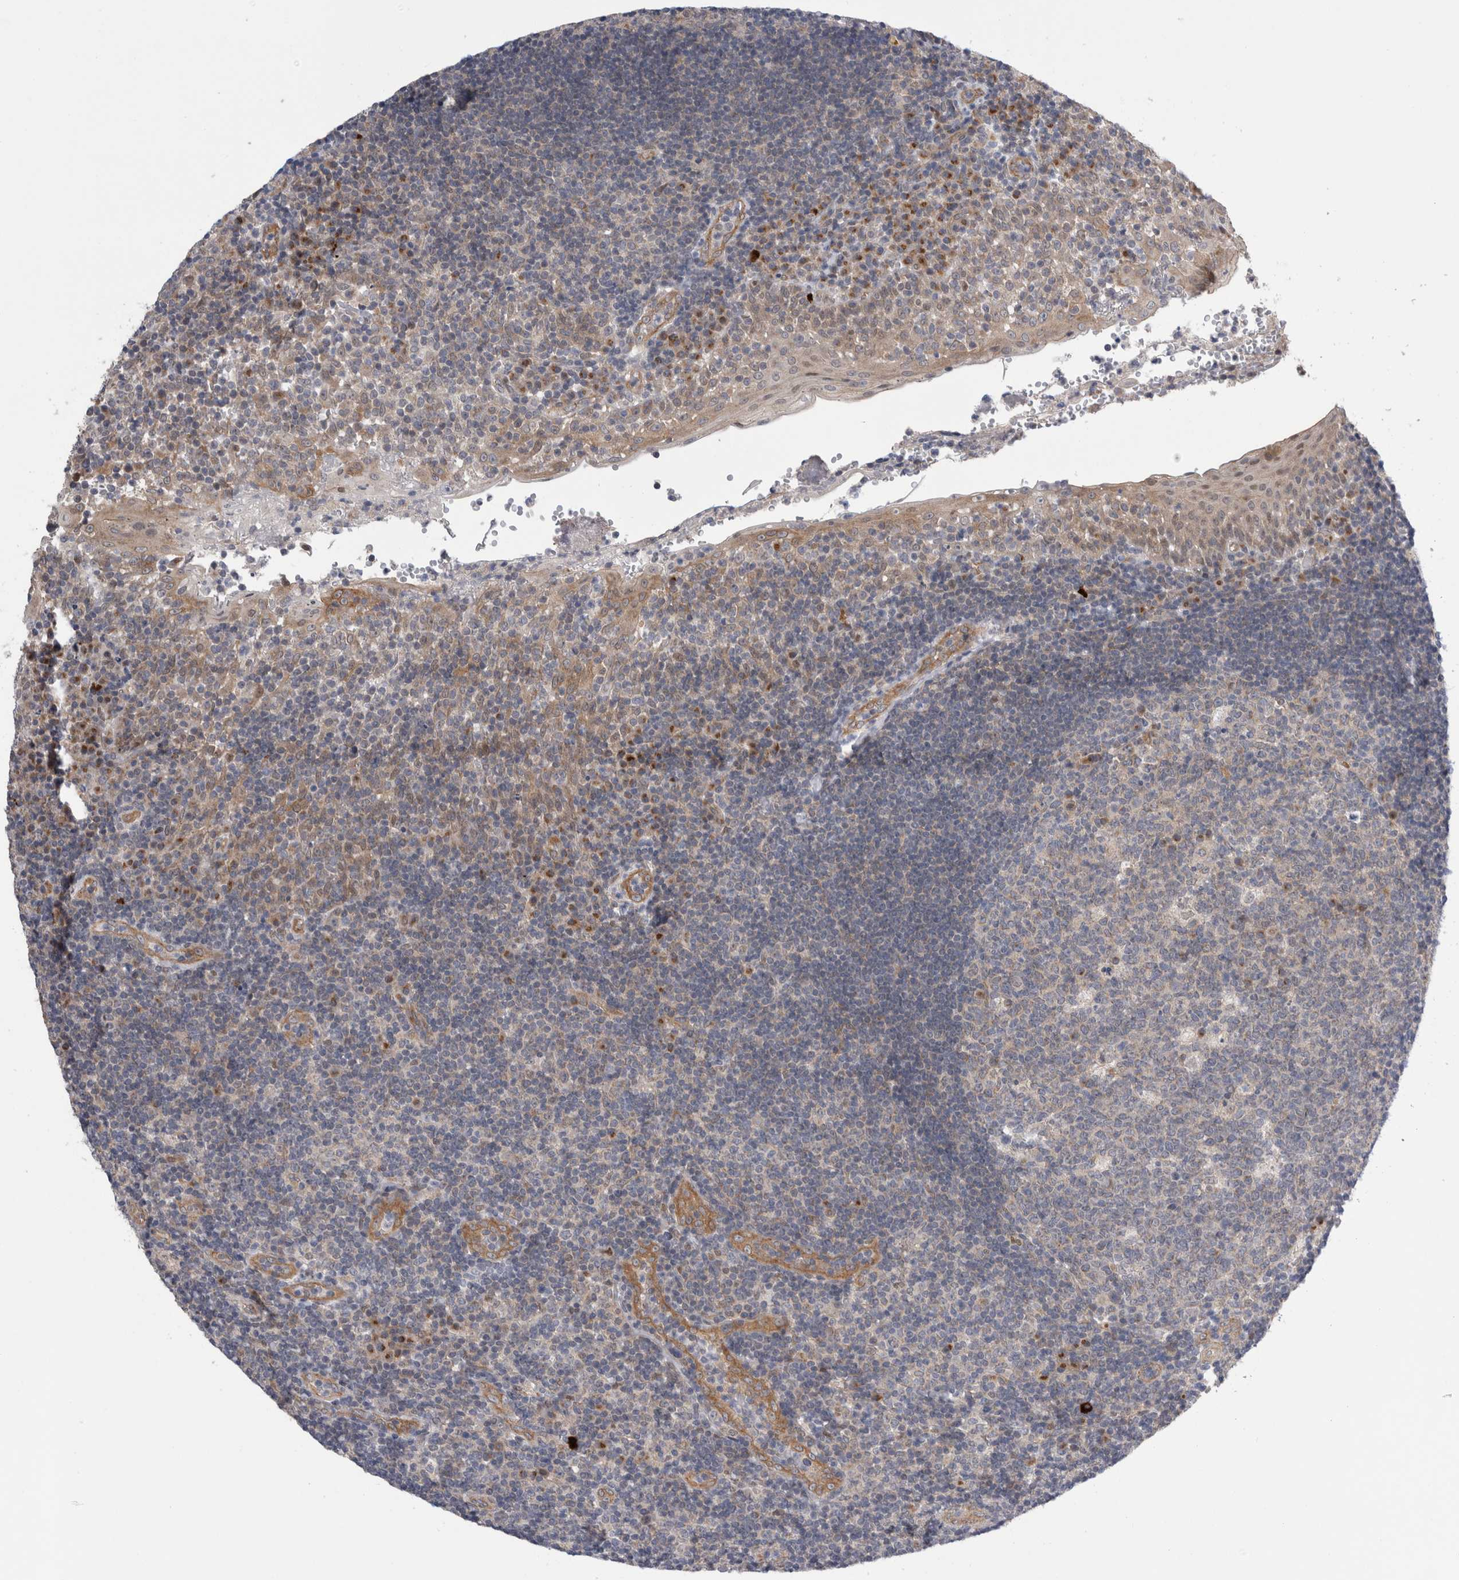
{"staining": {"intensity": "negative", "quantity": "none", "location": "none"}, "tissue": "tonsil", "cell_type": "Germinal center cells", "image_type": "normal", "snomed": [{"axis": "morphology", "description": "Normal tissue, NOS"}, {"axis": "topography", "description": "Tonsil"}], "caption": "The immunohistochemistry image has no significant positivity in germinal center cells of tonsil.", "gene": "TAFA5", "patient": {"sex": "female", "age": 40}}